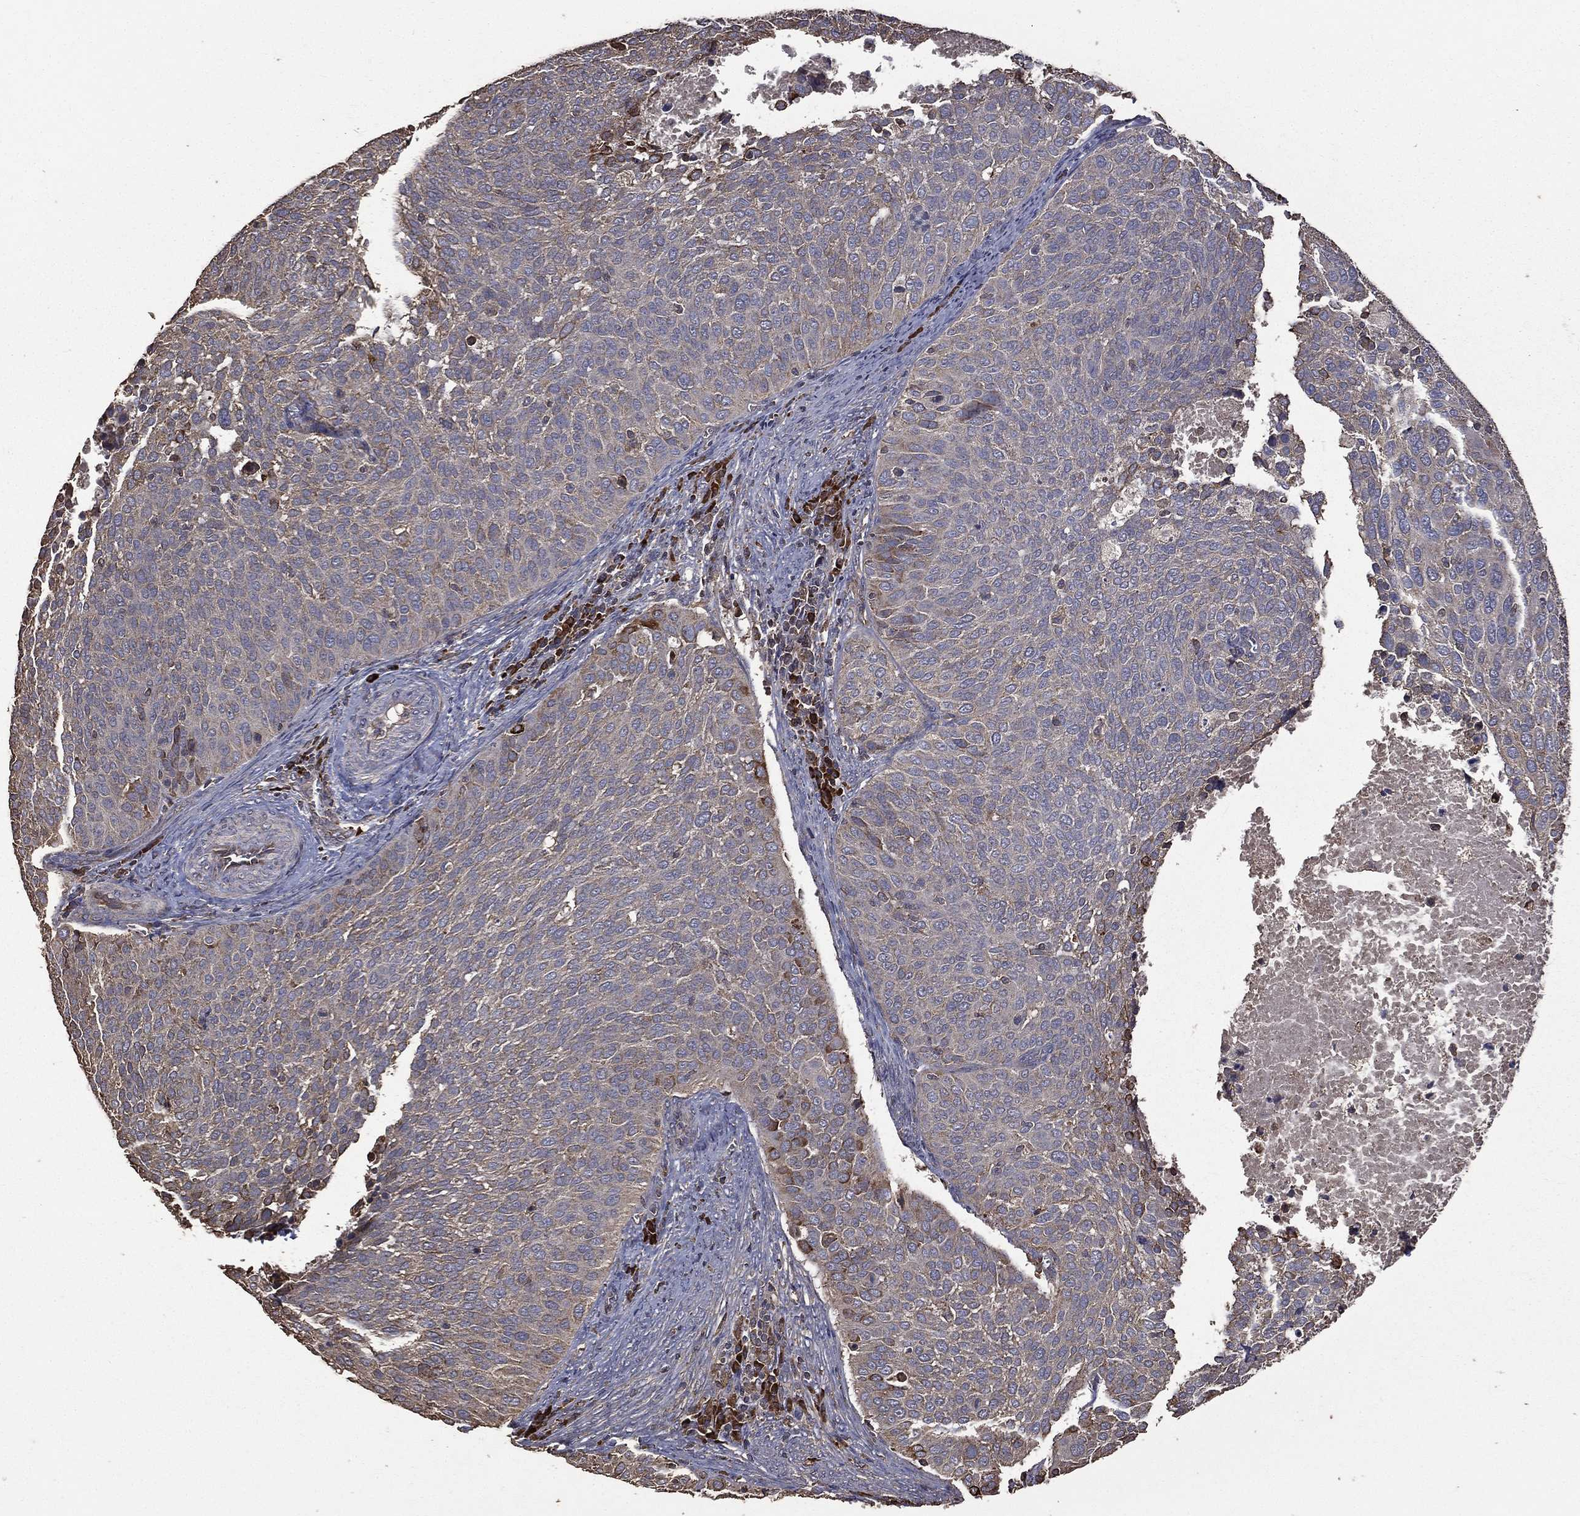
{"staining": {"intensity": "negative", "quantity": "none", "location": "none"}, "tissue": "cervical cancer", "cell_type": "Tumor cells", "image_type": "cancer", "snomed": [{"axis": "morphology", "description": "Squamous cell carcinoma, NOS"}, {"axis": "topography", "description": "Cervix"}], "caption": "DAB immunohistochemical staining of human cervical squamous cell carcinoma reveals no significant staining in tumor cells. (Stains: DAB (3,3'-diaminobenzidine) immunohistochemistry (IHC) with hematoxylin counter stain, Microscopy: brightfield microscopy at high magnification).", "gene": "METTL27", "patient": {"sex": "female", "age": 39}}